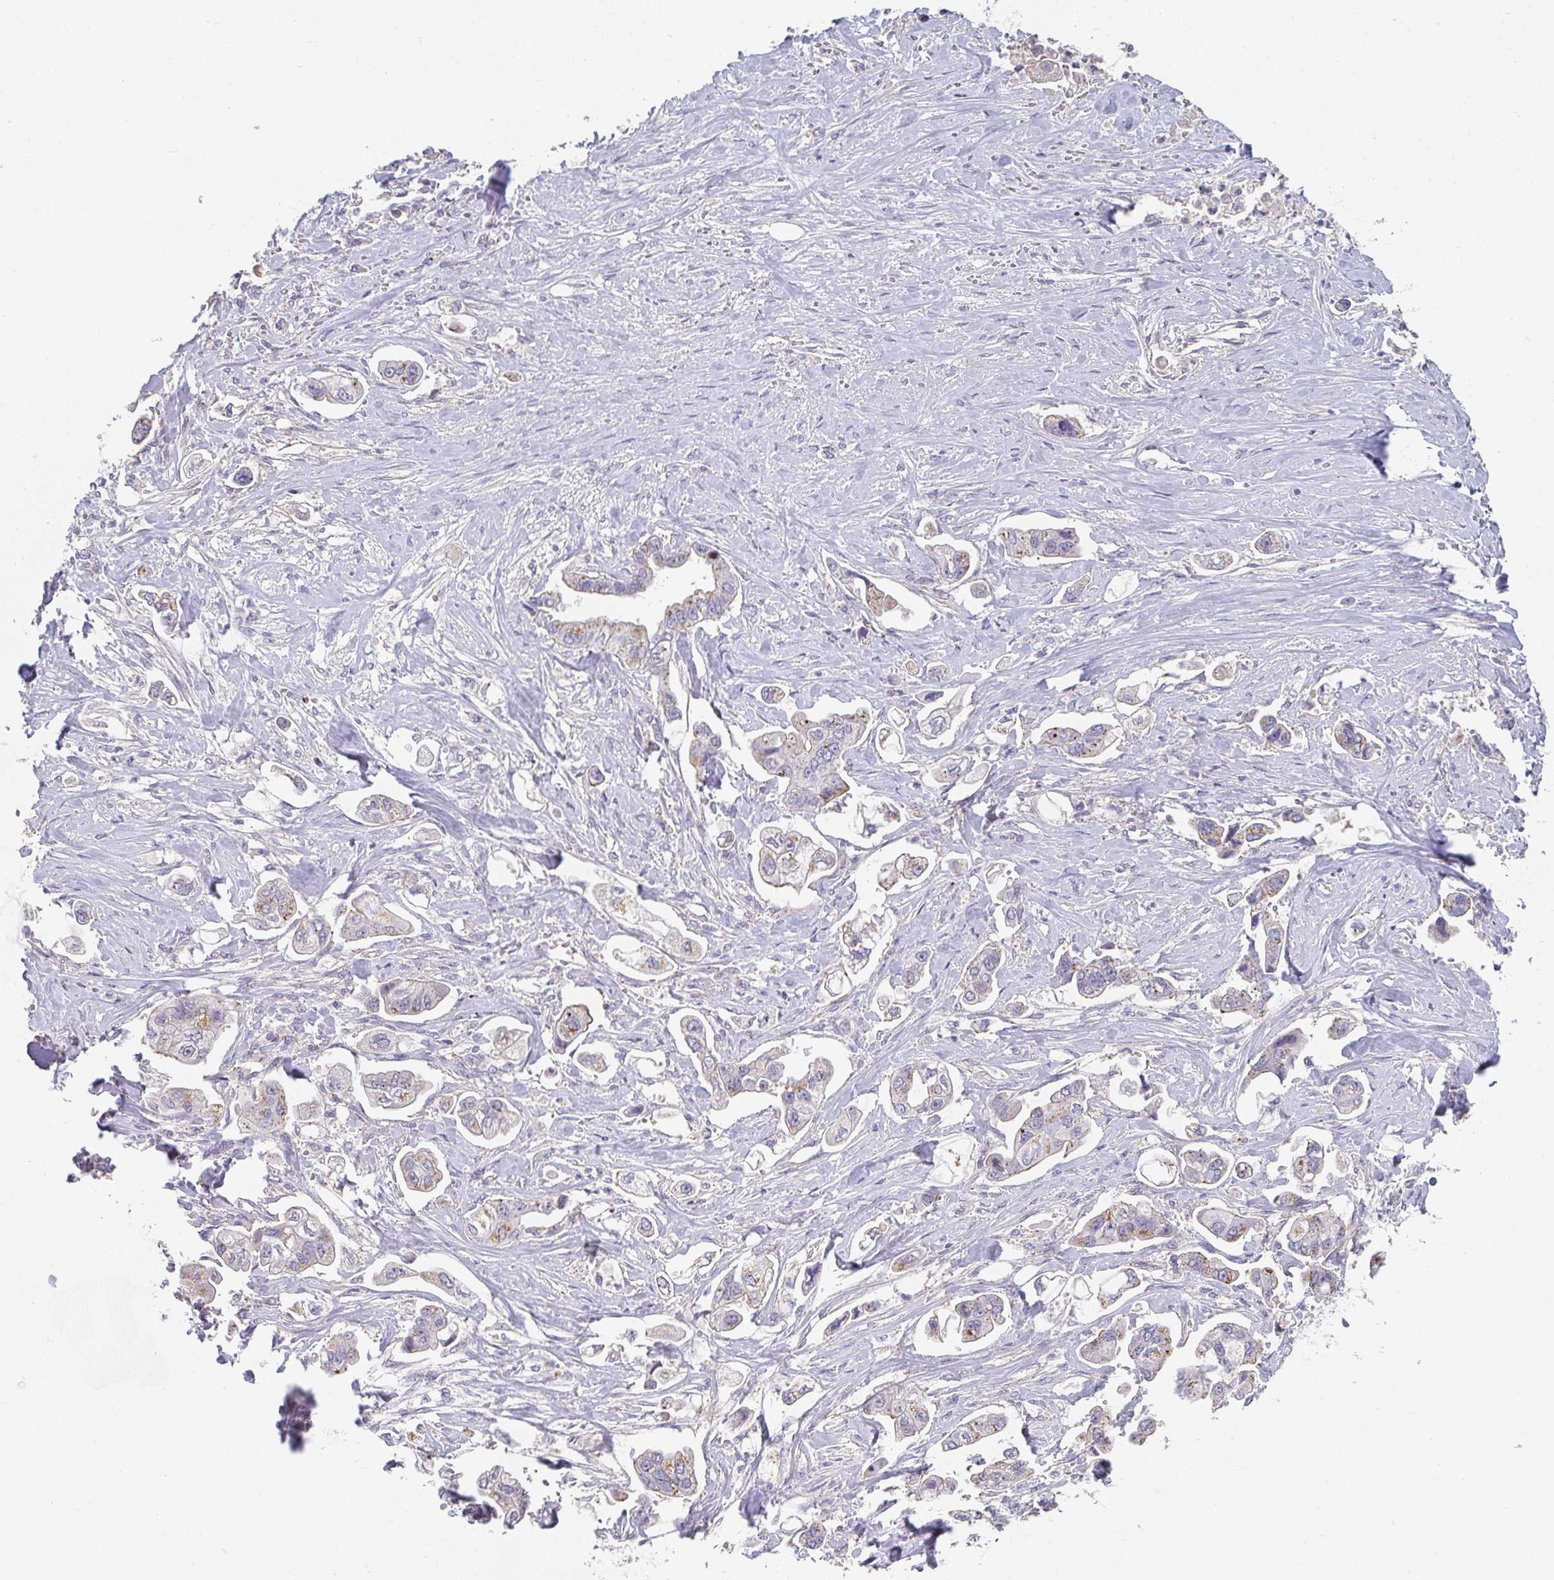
{"staining": {"intensity": "moderate", "quantity": "<25%", "location": "cytoplasmic/membranous"}, "tissue": "stomach cancer", "cell_type": "Tumor cells", "image_type": "cancer", "snomed": [{"axis": "morphology", "description": "Adenocarcinoma, NOS"}, {"axis": "topography", "description": "Stomach"}], "caption": "Tumor cells reveal low levels of moderate cytoplasmic/membranous expression in about <25% of cells in stomach cancer. The staining was performed using DAB to visualize the protein expression in brown, while the nuclei were stained in blue with hematoxylin (Magnification: 20x).", "gene": "CHMP5", "patient": {"sex": "male", "age": 62}}